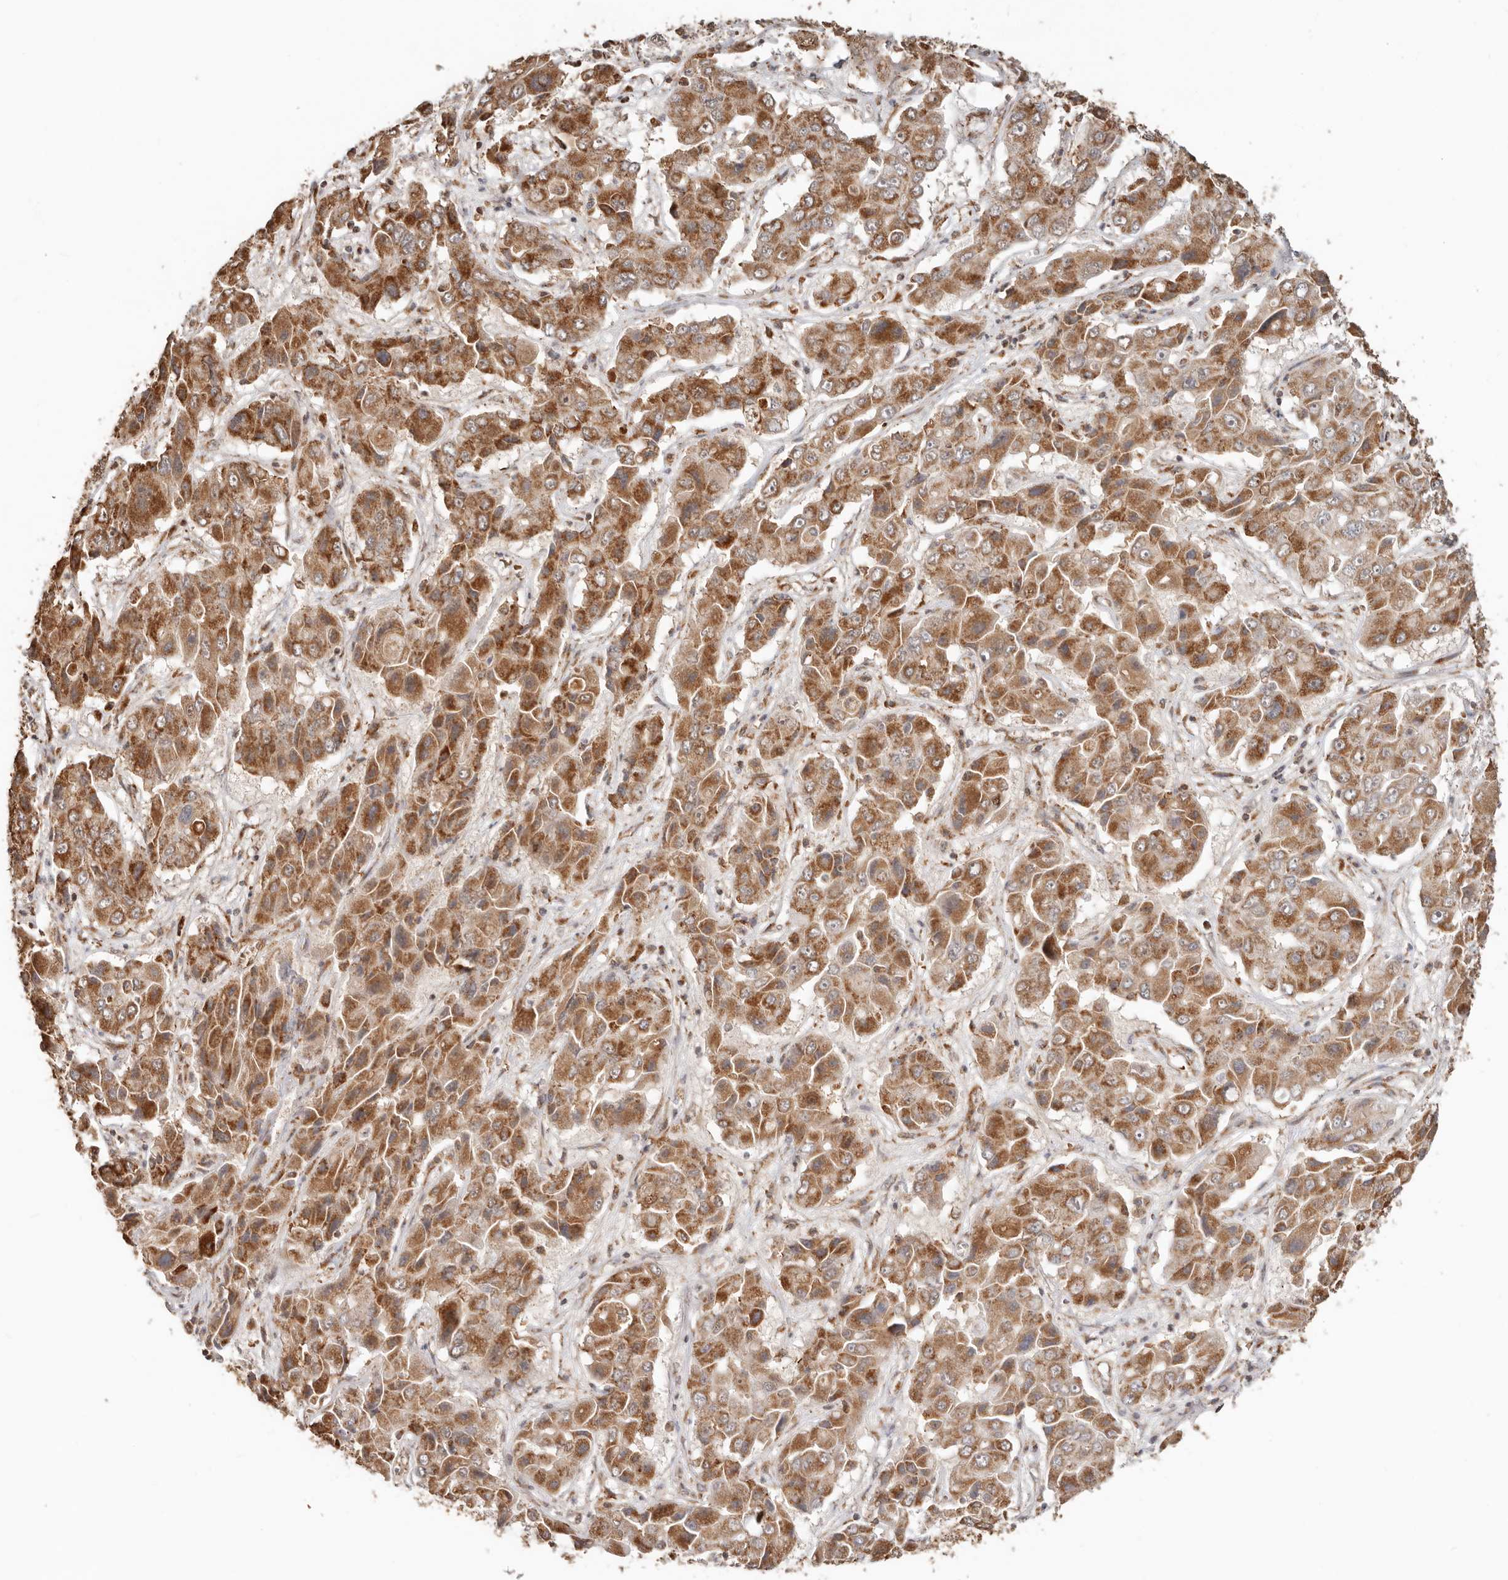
{"staining": {"intensity": "strong", "quantity": ">75%", "location": "cytoplasmic/membranous"}, "tissue": "liver cancer", "cell_type": "Tumor cells", "image_type": "cancer", "snomed": [{"axis": "morphology", "description": "Cholangiocarcinoma"}, {"axis": "topography", "description": "Liver"}], "caption": "An image of human cholangiocarcinoma (liver) stained for a protein shows strong cytoplasmic/membranous brown staining in tumor cells.", "gene": "NDUFB11", "patient": {"sex": "male", "age": 67}}